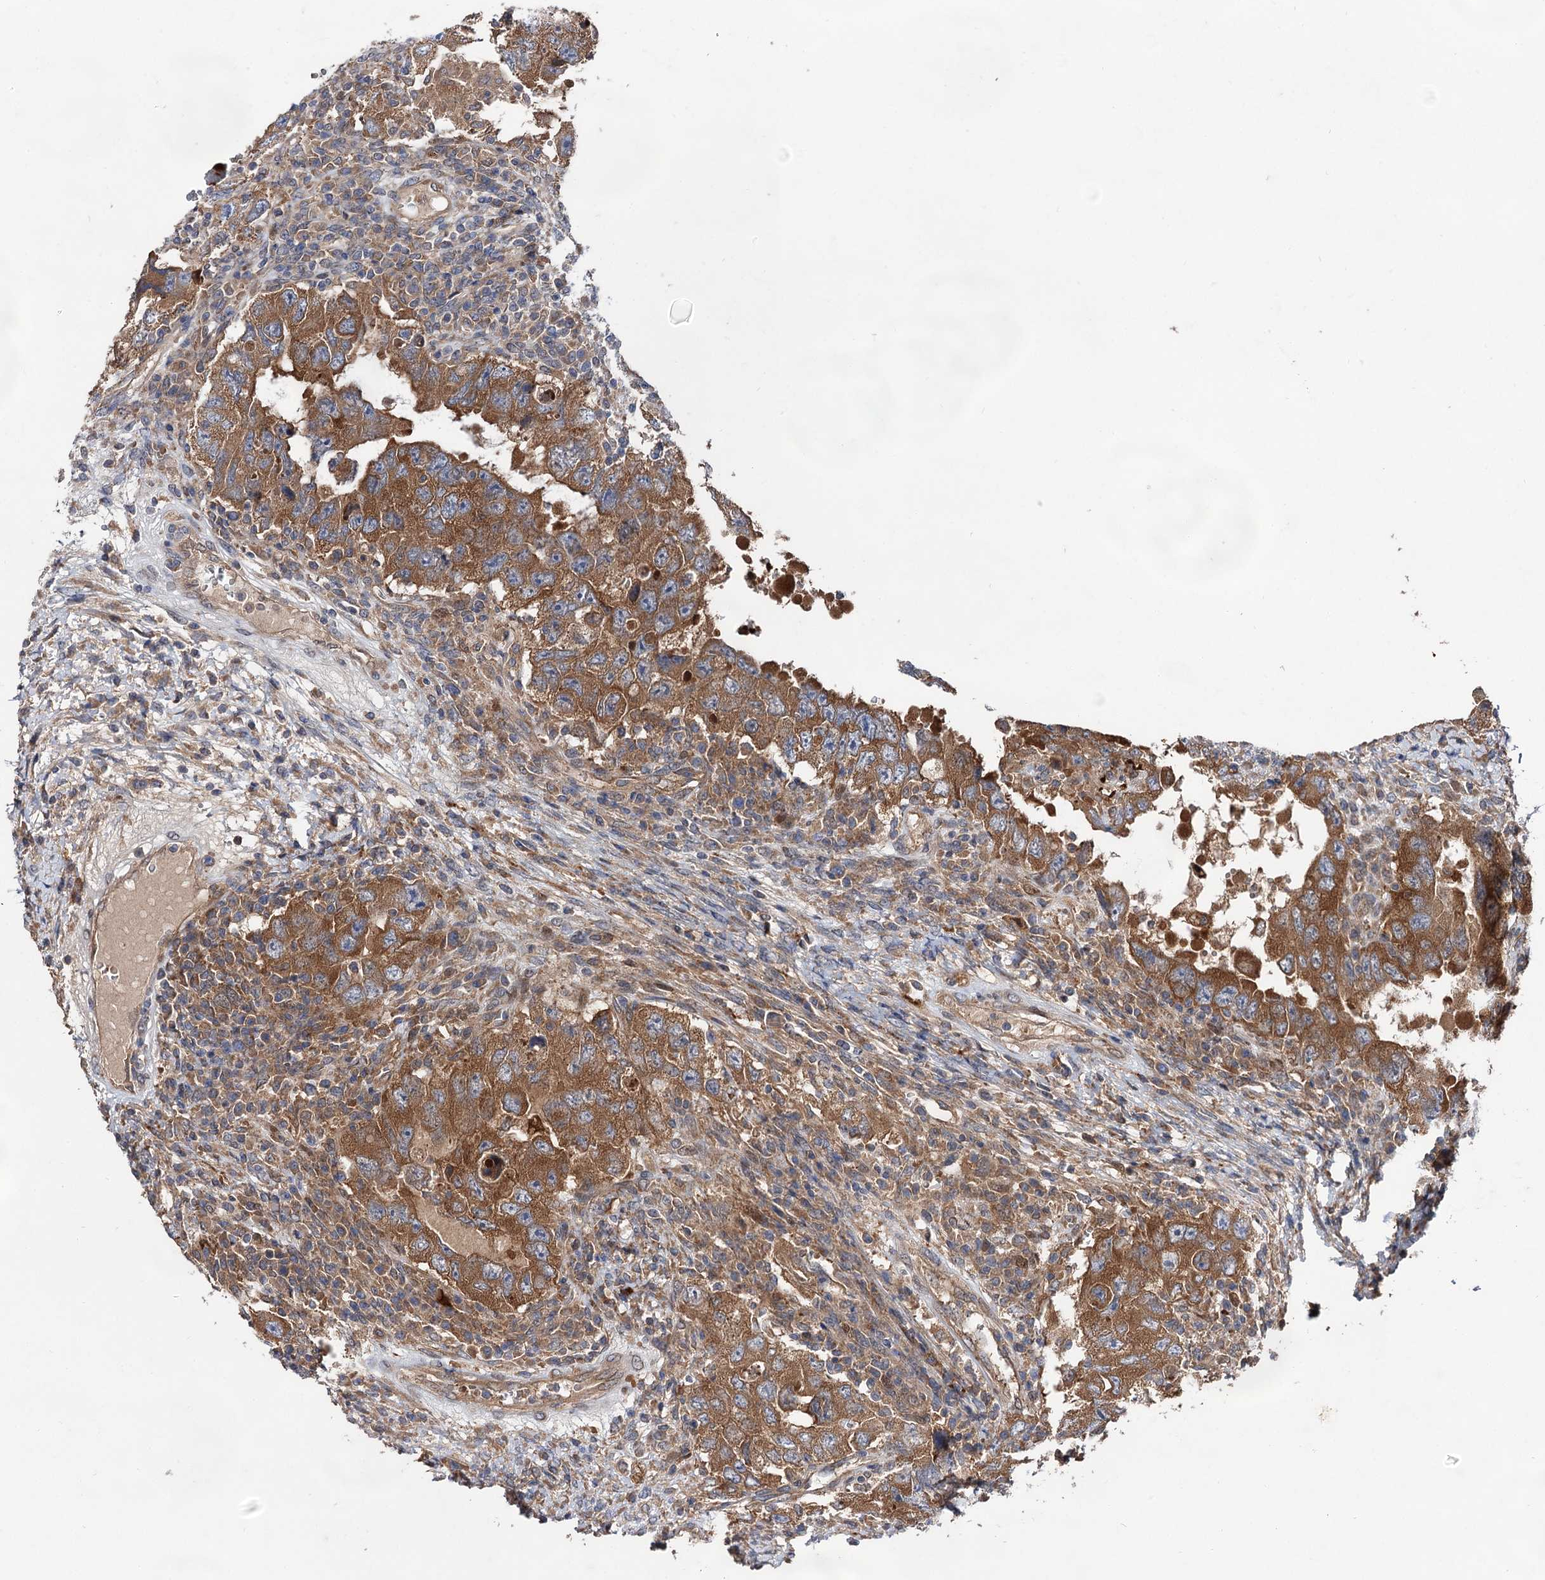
{"staining": {"intensity": "moderate", "quantity": ">75%", "location": "cytoplasmic/membranous"}, "tissue": "testis cancer", "cell_type": "Tumor cells", "image_type": "cancer", "snomed": [{"axis": "morphology", "description": "Carcinoma, Embryonal, NOS"}, {"axis": "topography", "description": "Testis"}], "caption": "Immunohistochemistry (DAB (3,3'-diaminobenzidine)) staining of testis cancer demonstrates moderate cytoplasmic/membranous protein expression in approximately >75% of tumor cells.", "gene": "NAA25", "patient": {"sex": "male", "age": 26}}